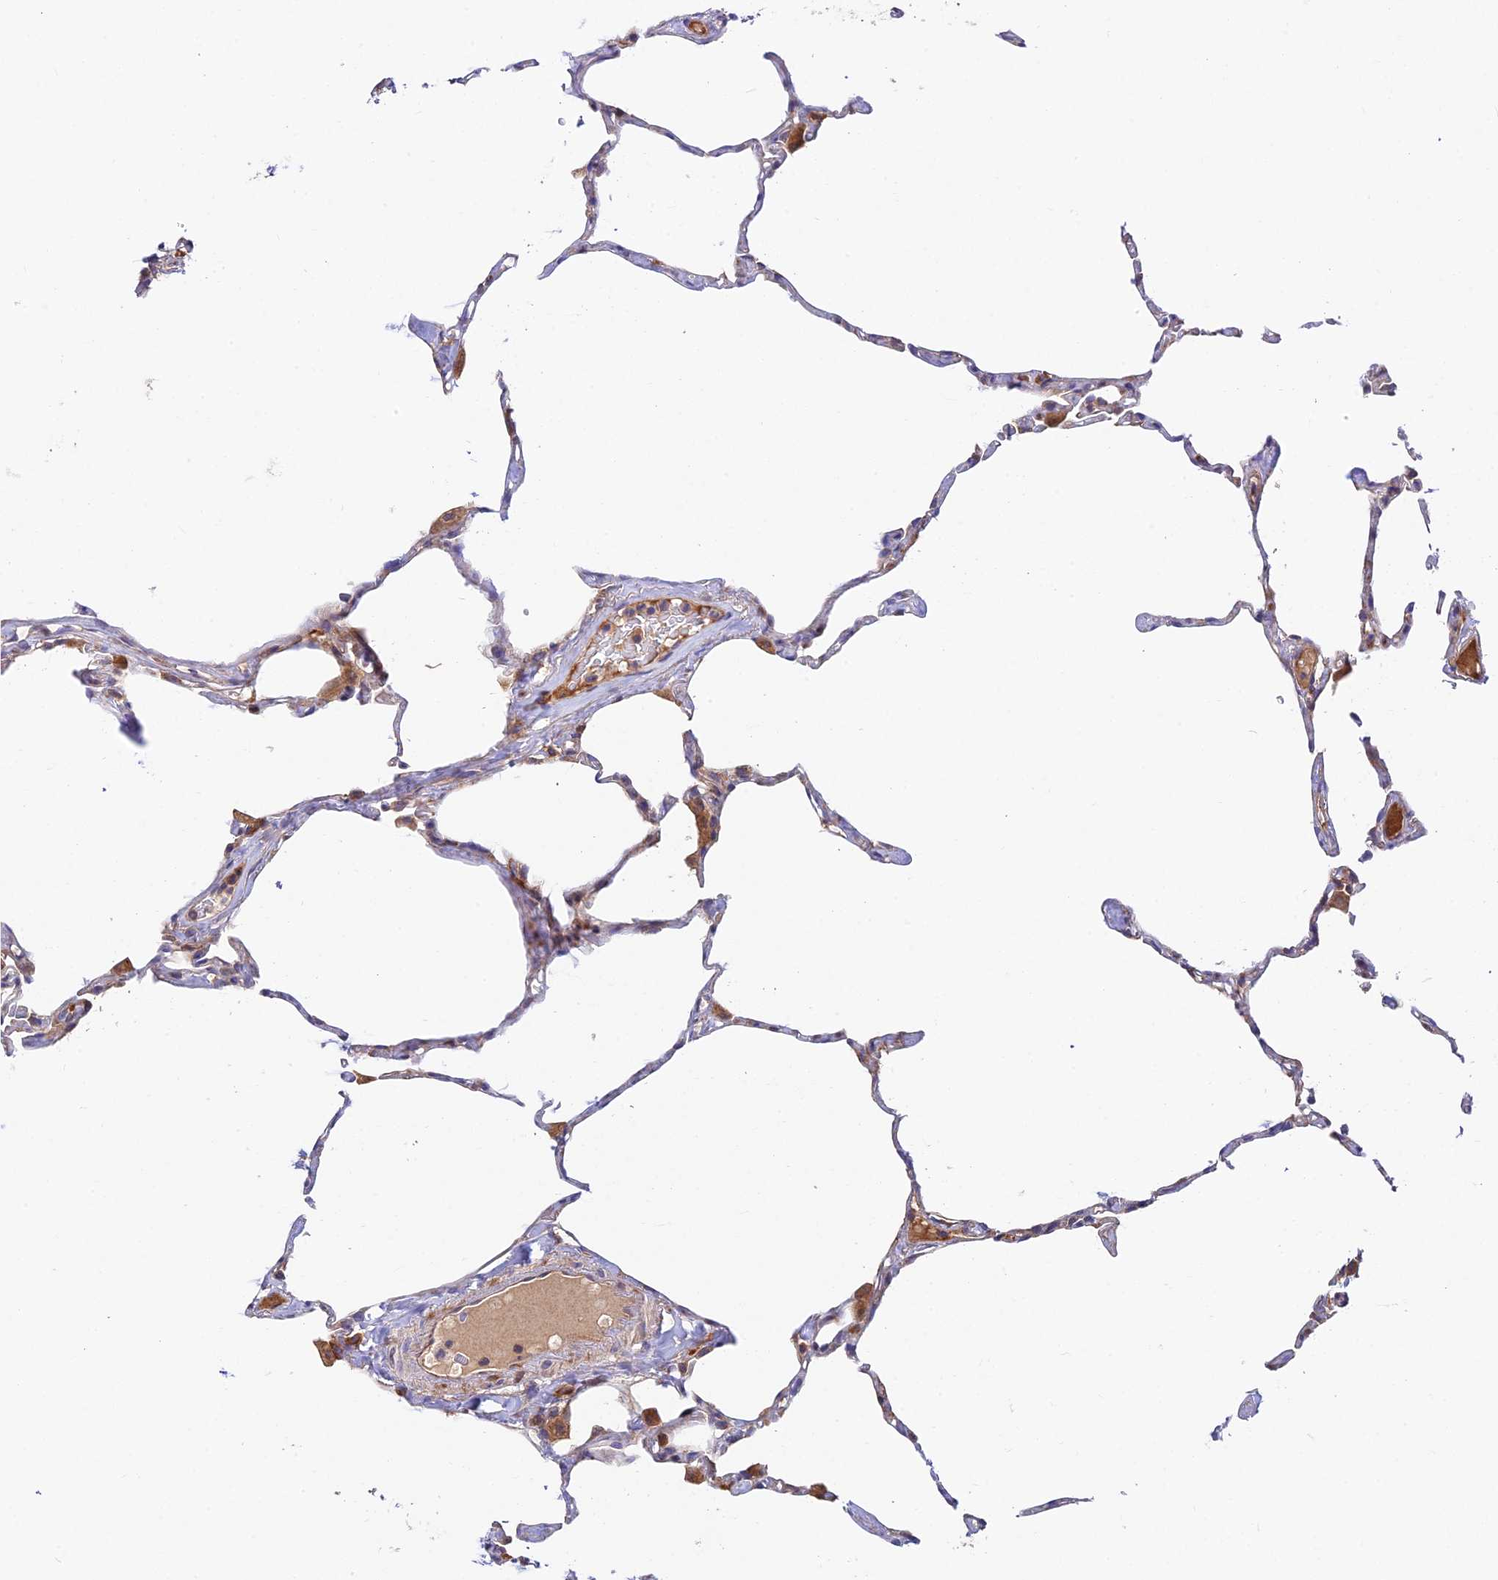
{"staining": {"intensity": "moderate", "quantity": "<25%", "location": "cytoplasmic/membranous"}, "tissue": "lung", "cell_type": "Alveolar cells", "image_type": "normal", "snomed": [{"axis": "morphology", "description": "Normal tissue, NOS"}, {"axis": "topography", "description": "Lung"}], "caption": "Immunohistochemistry (IHC) of unremarkable lung demonstrates low levels of moderate cytoplasmic/membranous positivity in approximately <25% of alveolar cells. (IHC, brightfield microscopy, high magnification).", "gene": "FUOM", "patient": {"sex": "male", "age": 65}}